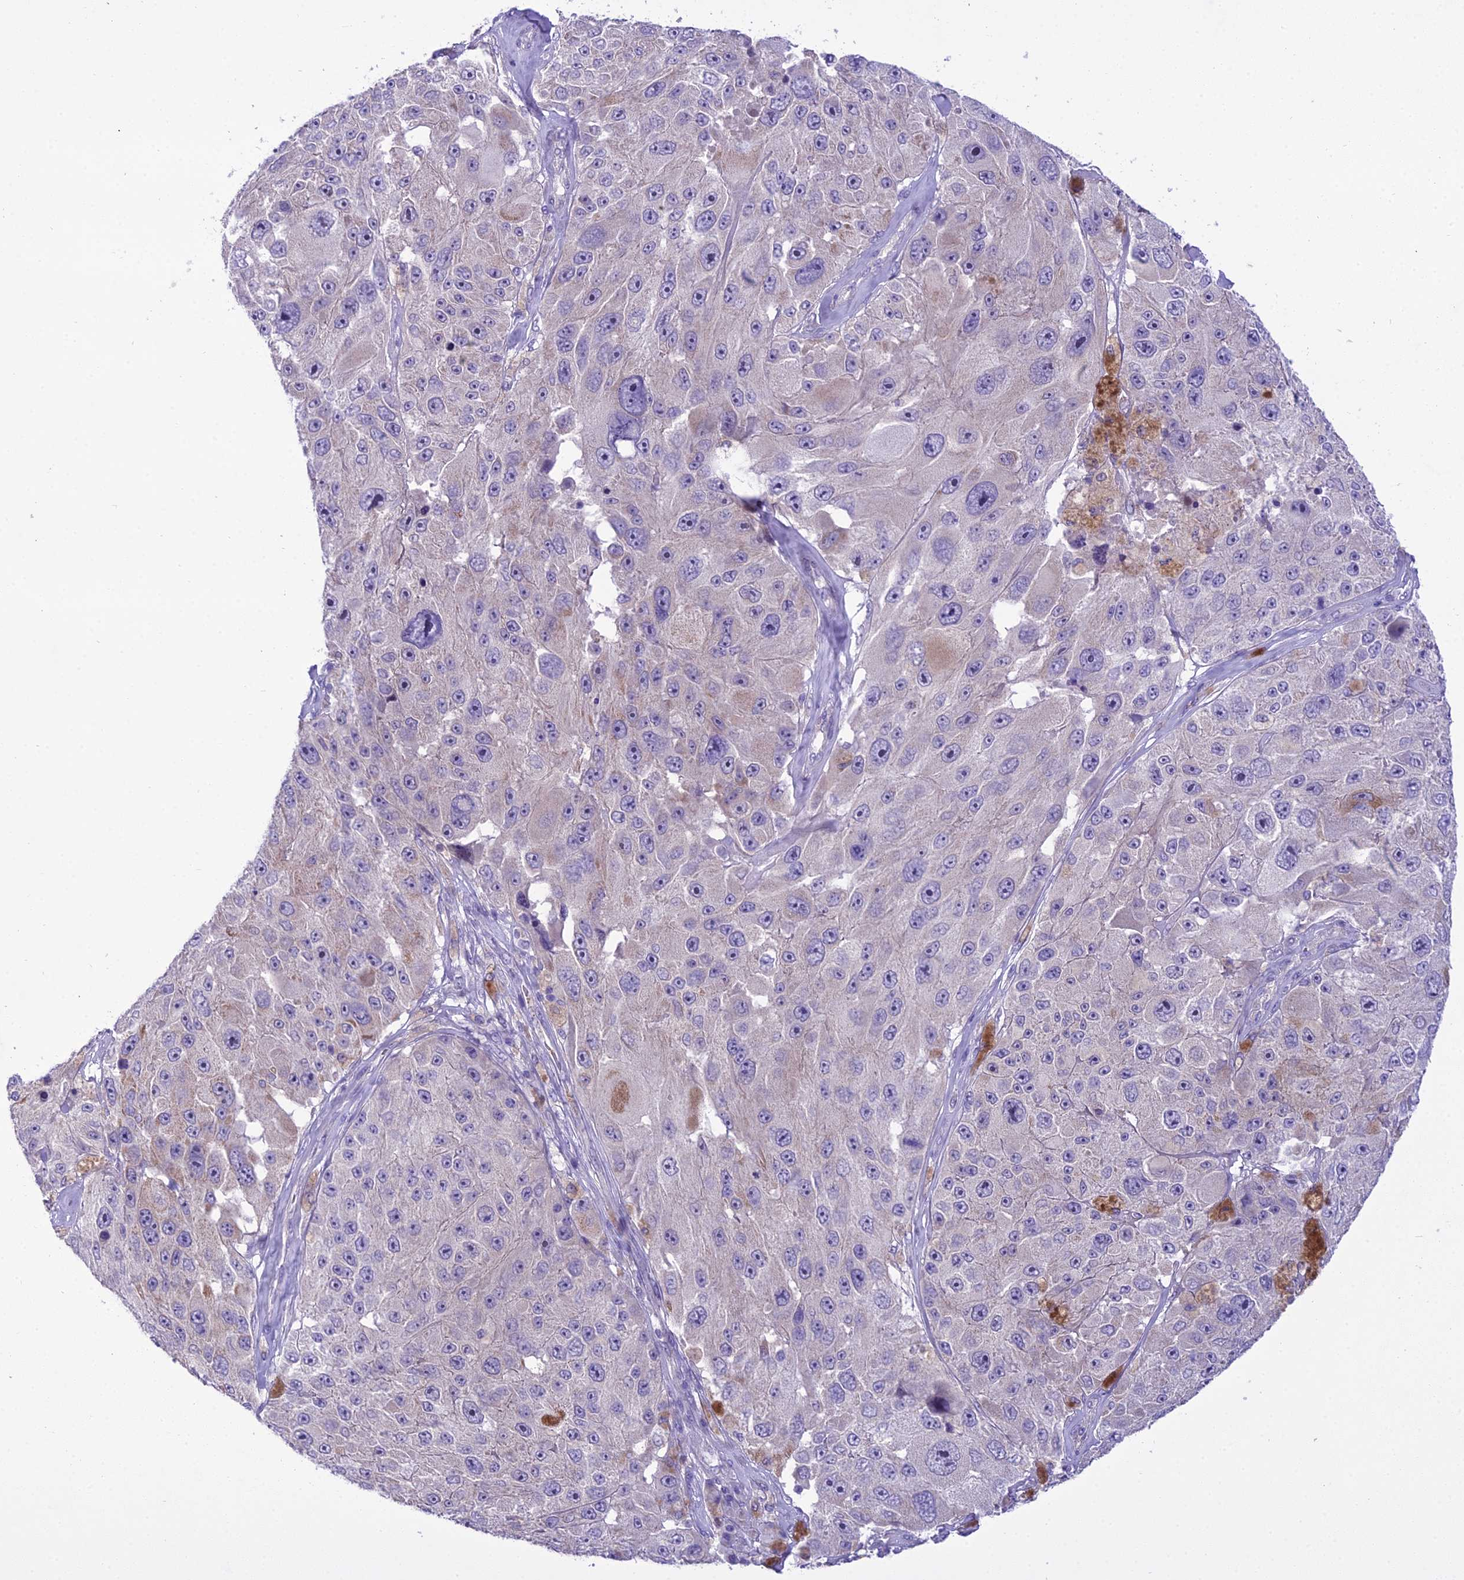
{"staining": {"intensity": "negative", "quantity": "none", "location": "none"}, "tissue": "melanoma", "cell_type": "Tumor cells", "image_type": "cancer", "snomed": [{"axis": "morphology", "description": "Malignant melanoma, Metastatic site"}, {"axis": "topography", "description": "Lymph node"}], "caption": "Human malignant melanoma (metastatic site) stained for a protein using IHC shows no staining in tumor cells.", "gene": "SCRT1", "patient": {"sex": "male", "age": 62}}